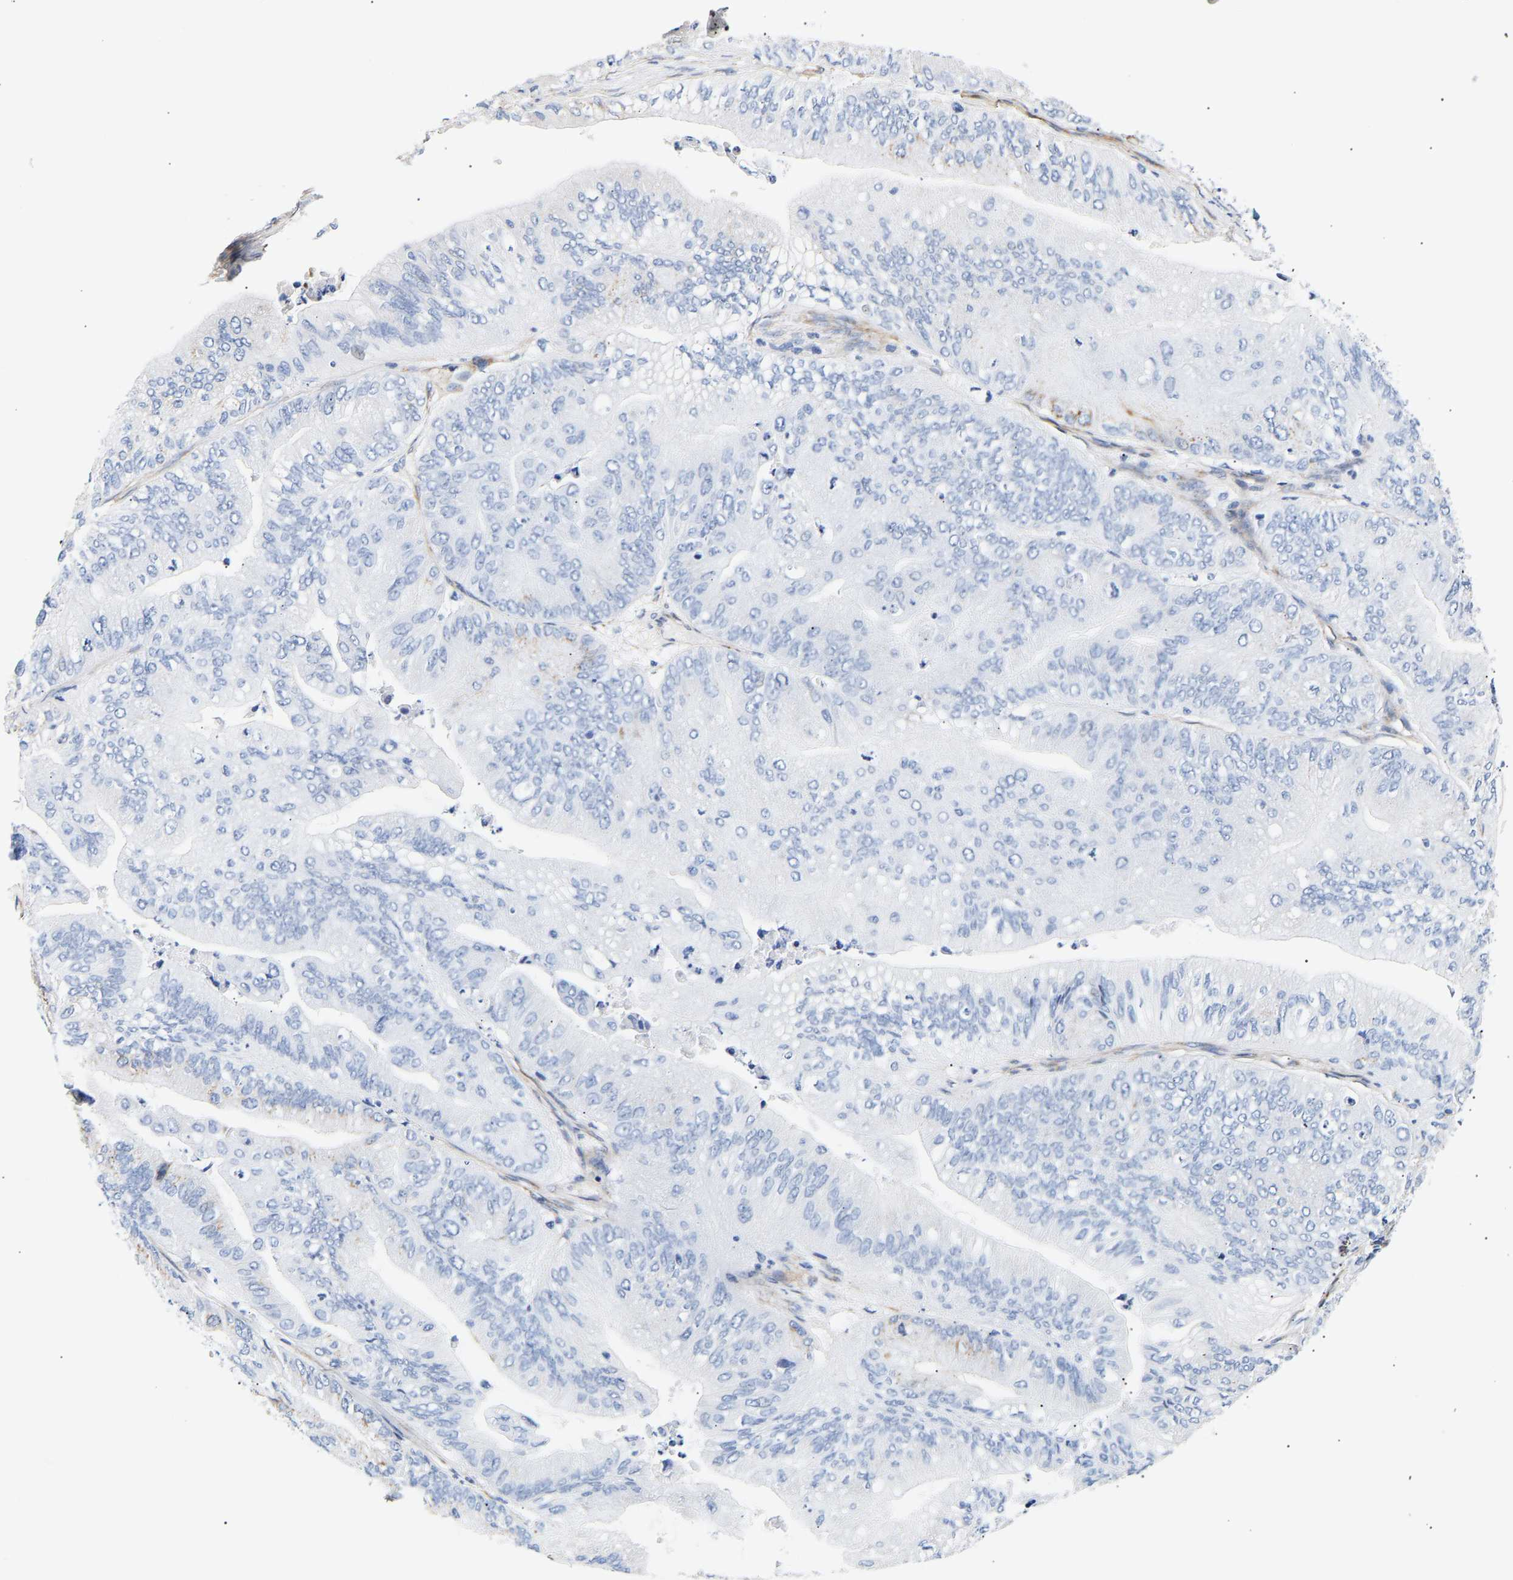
{"staining": {"intensity": "moderate", "quantity": "<25%", "location": "cytoplasmic/membranous"}, "tissue": "ovarian cancer", "cell_type": "Tumor cells", "image_type": "cancer", "snomed": [{"axis": "morphology", "description": "Cystadenocarcinoma, mucinous, NOS"}, {"axis": "topography", "description": "Ovary"}], "caption": "Ovarian cancer (mucinous cystadenocarcinoma) stained with a protein marker displays moderate staining in tumor cells.", "gene": "IGFBP7", "patient": {"sex": "female", "age": 61}}